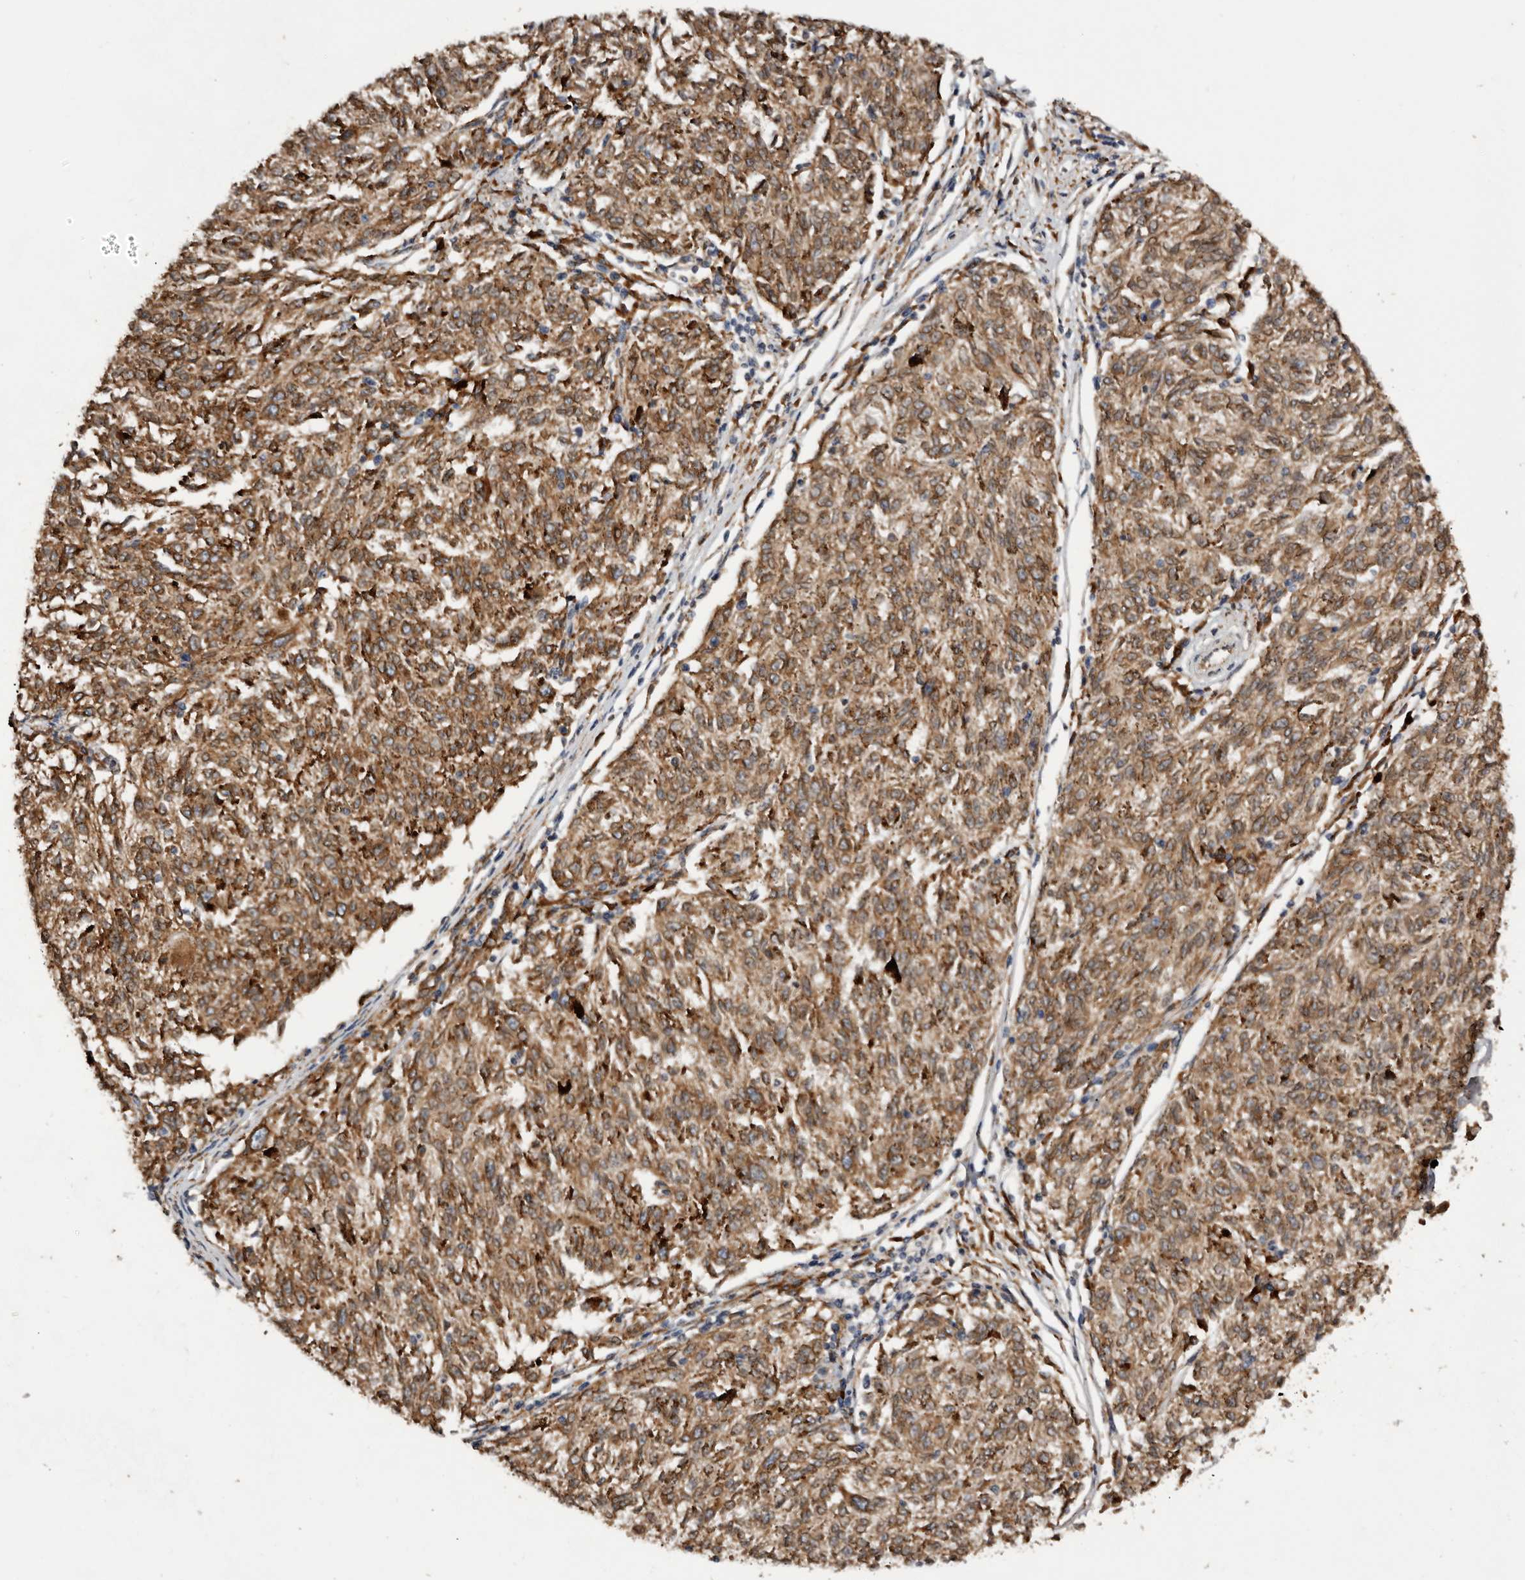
{"staining": {"intensity": "strong", "quantity": ">75%", "location": "cytoplasmic/membranous"}, "tissue": "melanoma", "cell_type": "Tumor cells", "image_type": "cancer", "snomed": [{"axis": "morphology", "description": "Malignant melanoma, NOS"}, {"axis": "topography", "description": "Skin"}], "caption": "Melanoma stained for a protein exhibits strong cytoplasmic/membranous positivity in tumor cells. The protein is stained brown, and the nuclei are stained in blue (DAB (3,3'-diaminobenzidine) IHC with brightfield microscopy, high magnification).", "gene": "INKA2", "patient": {"sex": "female", "age": 72}}